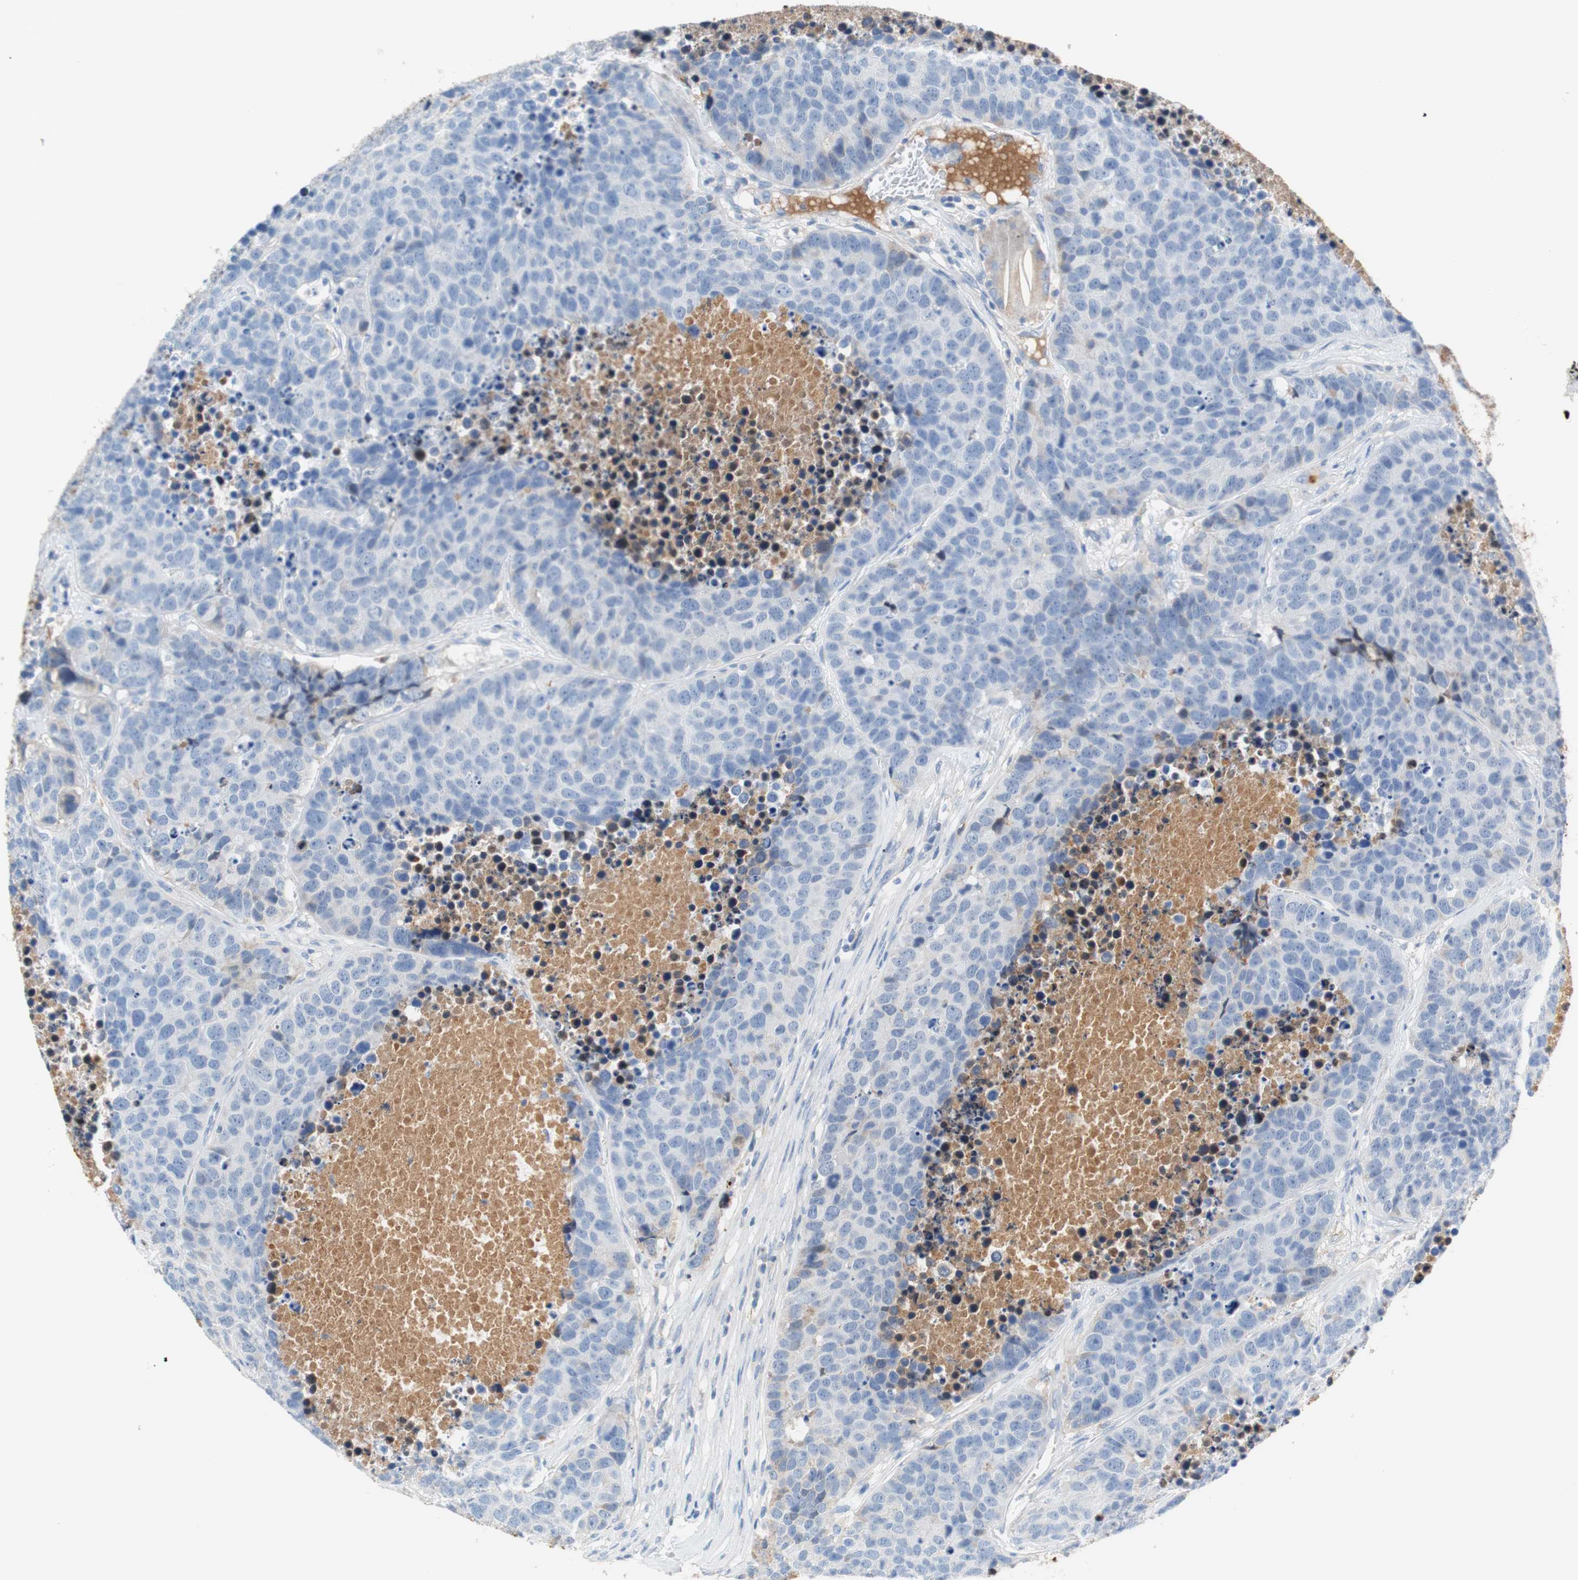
{"staining": {"intensity": "negative", "quantity": "none", "location": "none"}, "tissue": "carcinoid", "cell_type": "Tumor cells", "image_type": "cancer", "snomed": [{"axis": "morphology", "description": "Carcinoid, malignant, NOS"}, {"axis": "topography", "description": "Lung"}], "caption": "There is no significant positivity in tumor cells of carcinoid.", "gene": "RBP4", "patient": {"sex": "male", "age": 60}}